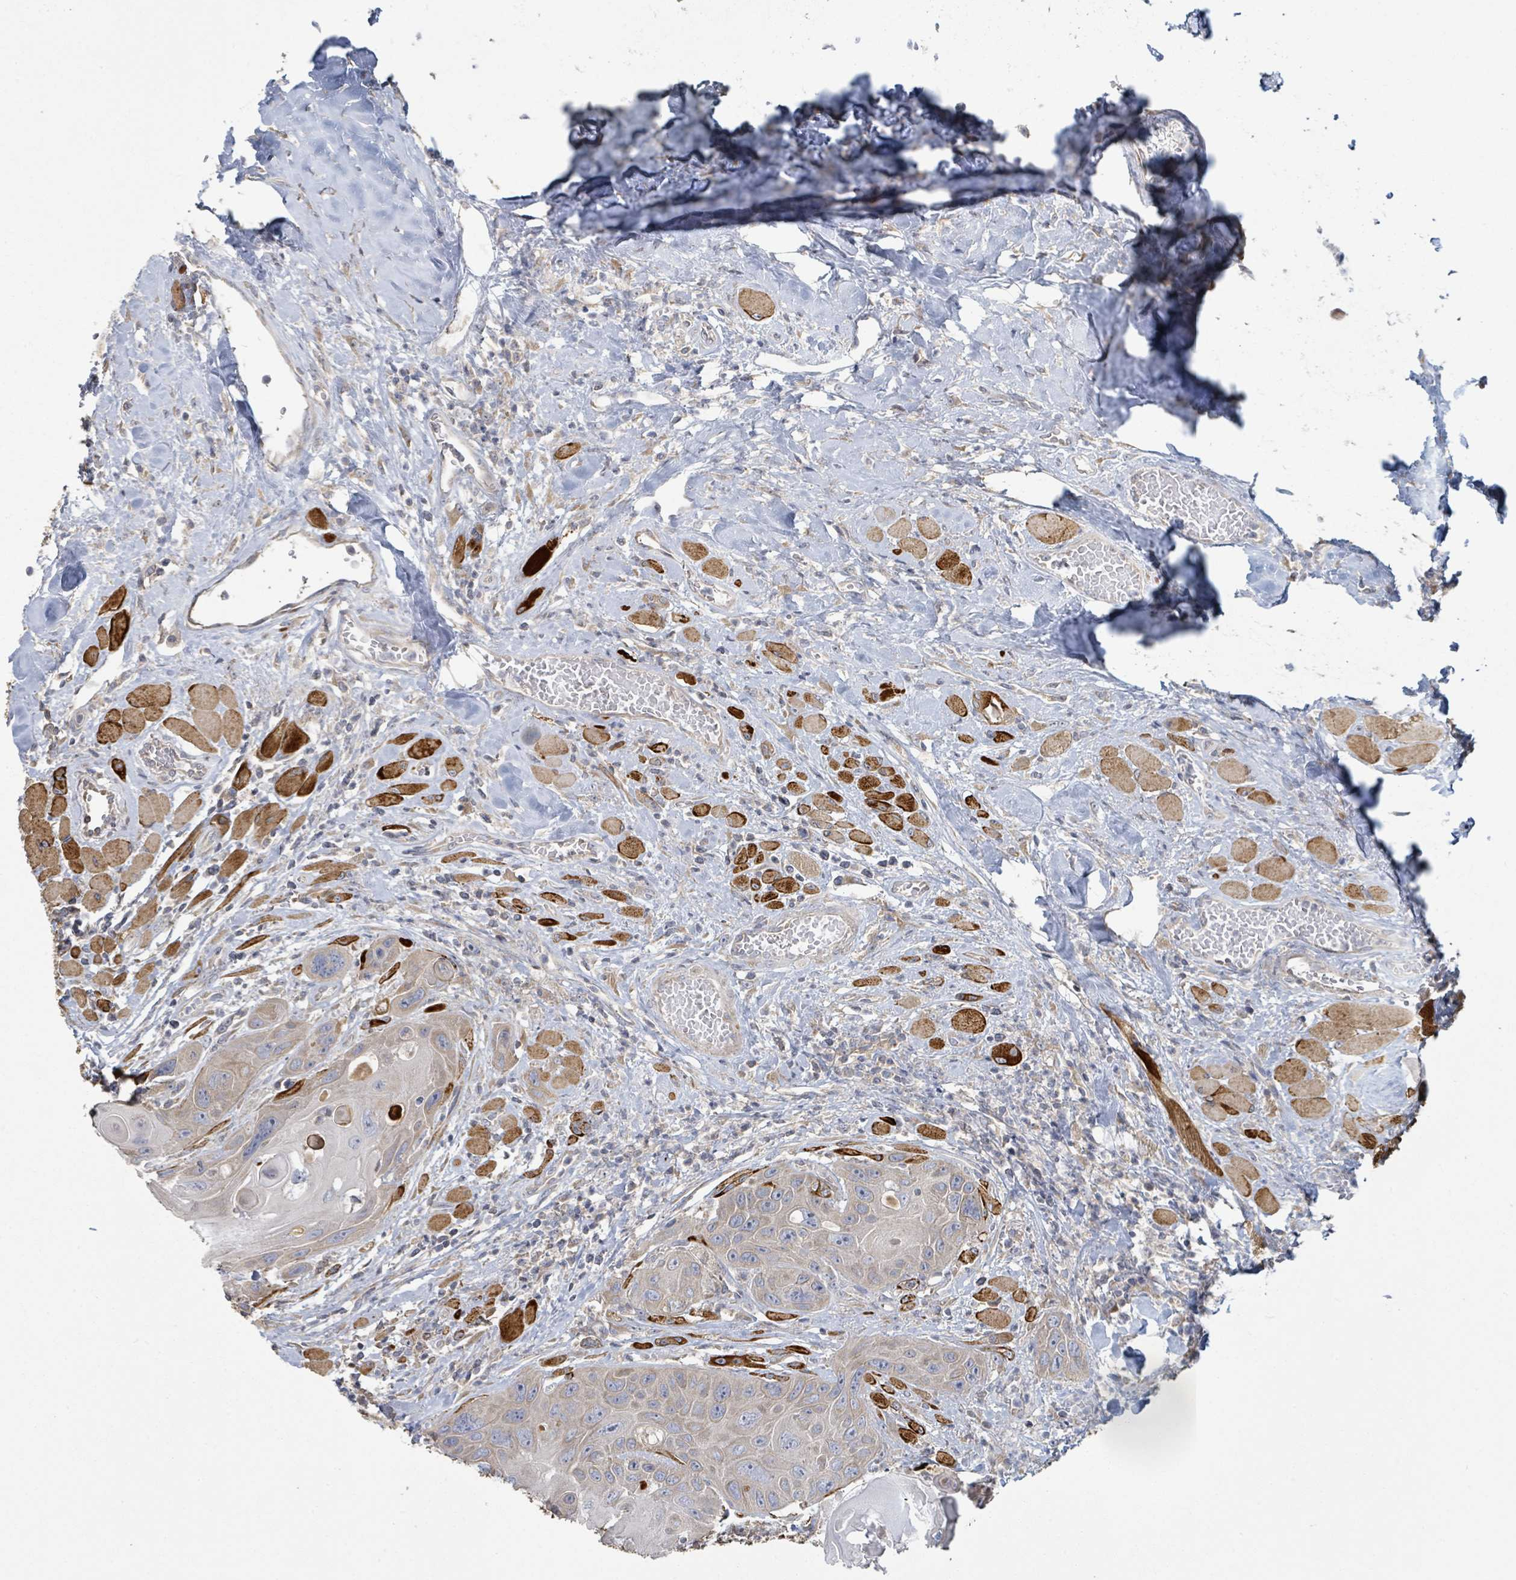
{"staining": {"intensity": "weak", "quantity": "<25%", "location": "cytoplasmic/membranous"}, "tissue": "head and neck cancer", "cell_type": "Tumor cells", "image_type": "cancer", "snomed": [{"axis": "morphology", "description": "Squamous cell carcinoma, NOS"}, {"axis": "topography", "description": "Head-Neck"}], "caption": "High magnification brightfield microscopy of squamous cell carcinoma (head and neck) stained with DAB (brown) and counterstained with hematoxylin (blue): tumor cells show no significant positivity.", "gene": "KCNS2", "patient": {"sex": "female", "age": 59}}